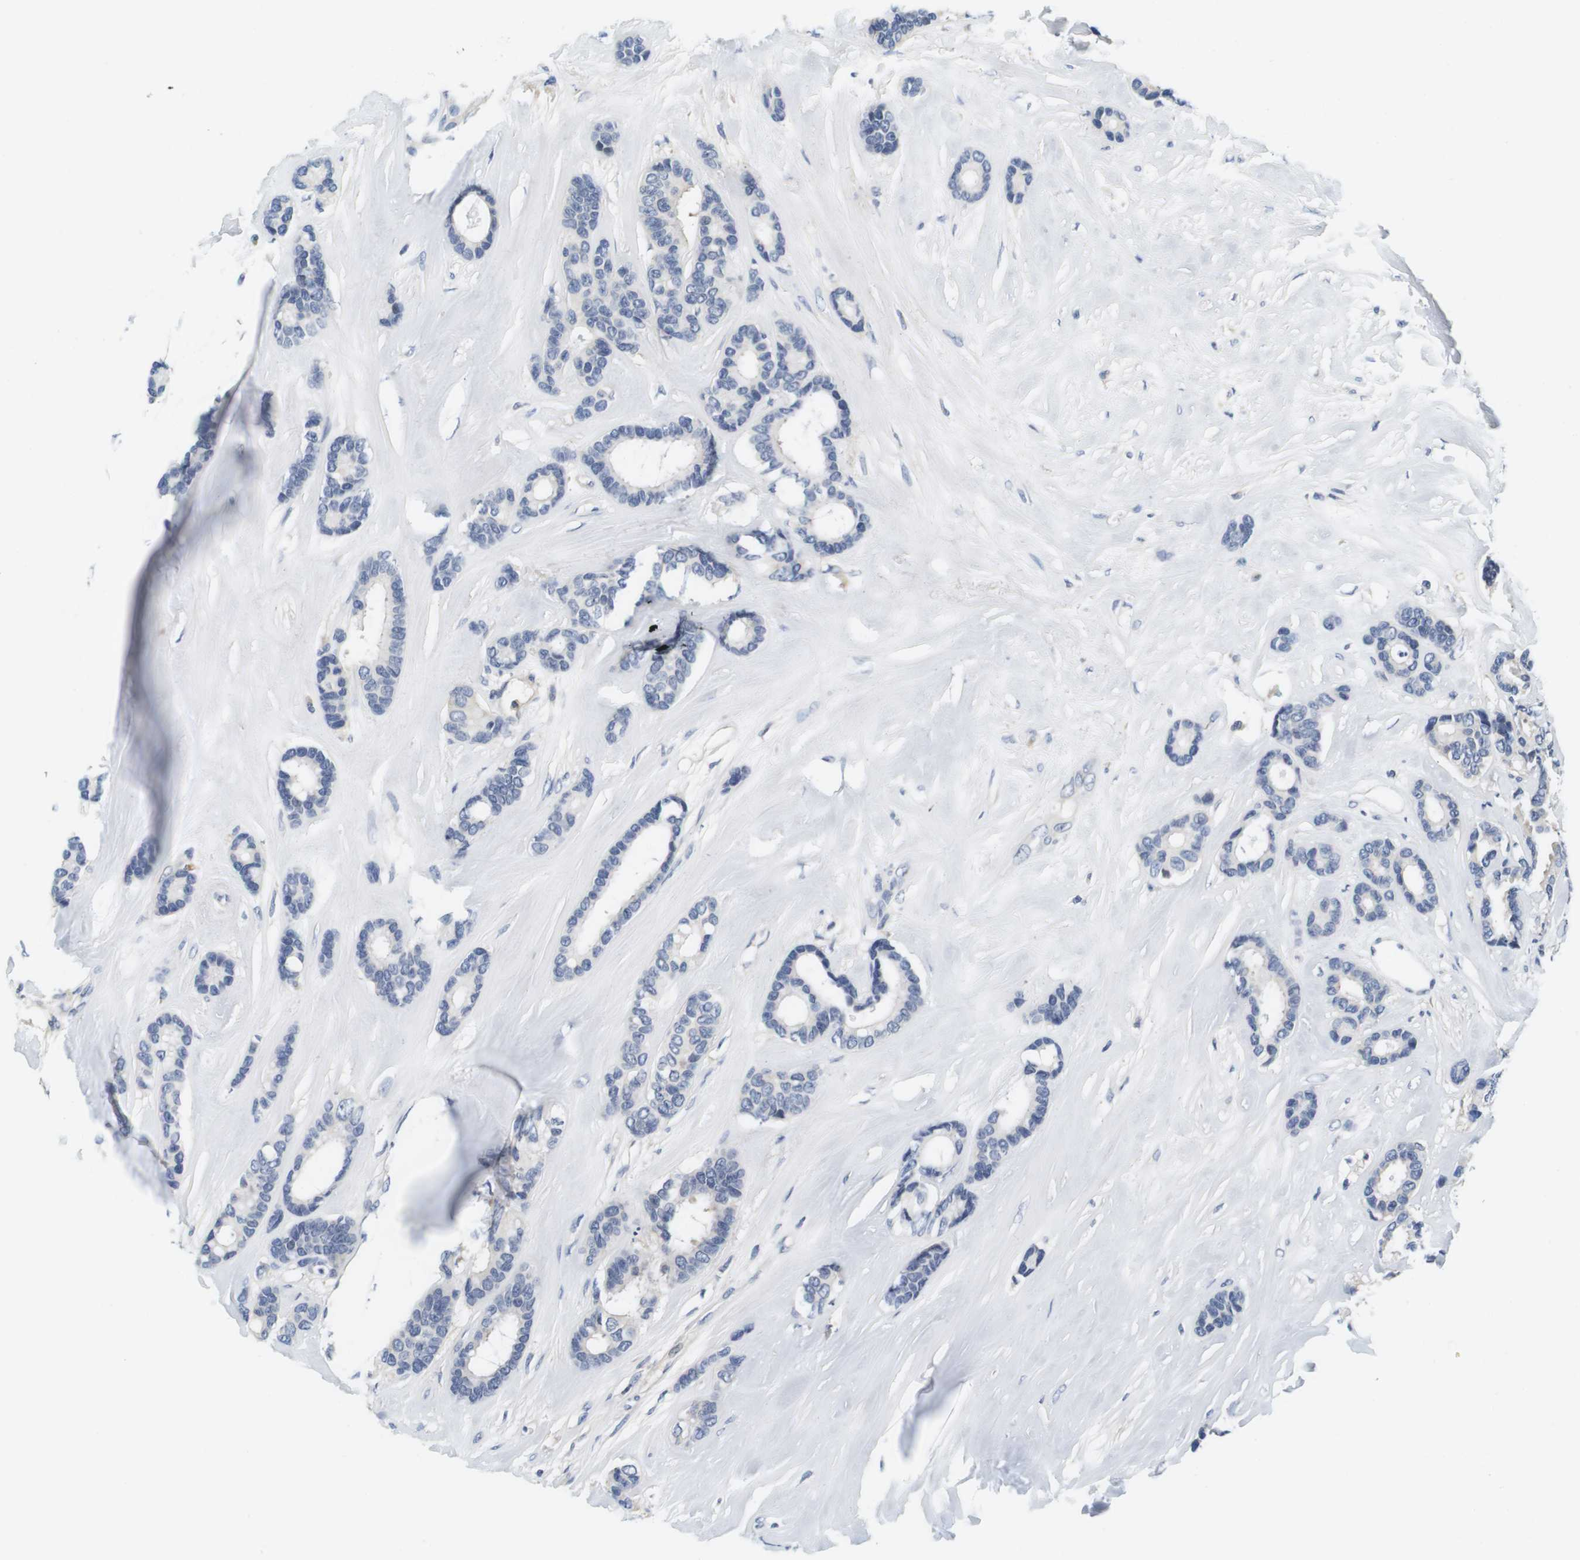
{"staining": {"intensity": "negative", "quantity": "none", "location": "none"}, "tissue": "breast cancer", "cell_type": "Tumor cells", "image_type": "cancer", "snomed": [{"axis": "morphology", "description": "Duct carcinoma"}, {"axis": "topography", "description": "Breast"}], "caption": "Immunohistochemistry photomicrograph of neoplastic tissue: human infiltrating ductal carcinoma (breast) stained with DAB (3,3'-diaminobenzidine) demonstrates no significant protein staining in tumor cells.", "gene": "KCNJ5", "patient": {"sex": "female", "age": 87}}